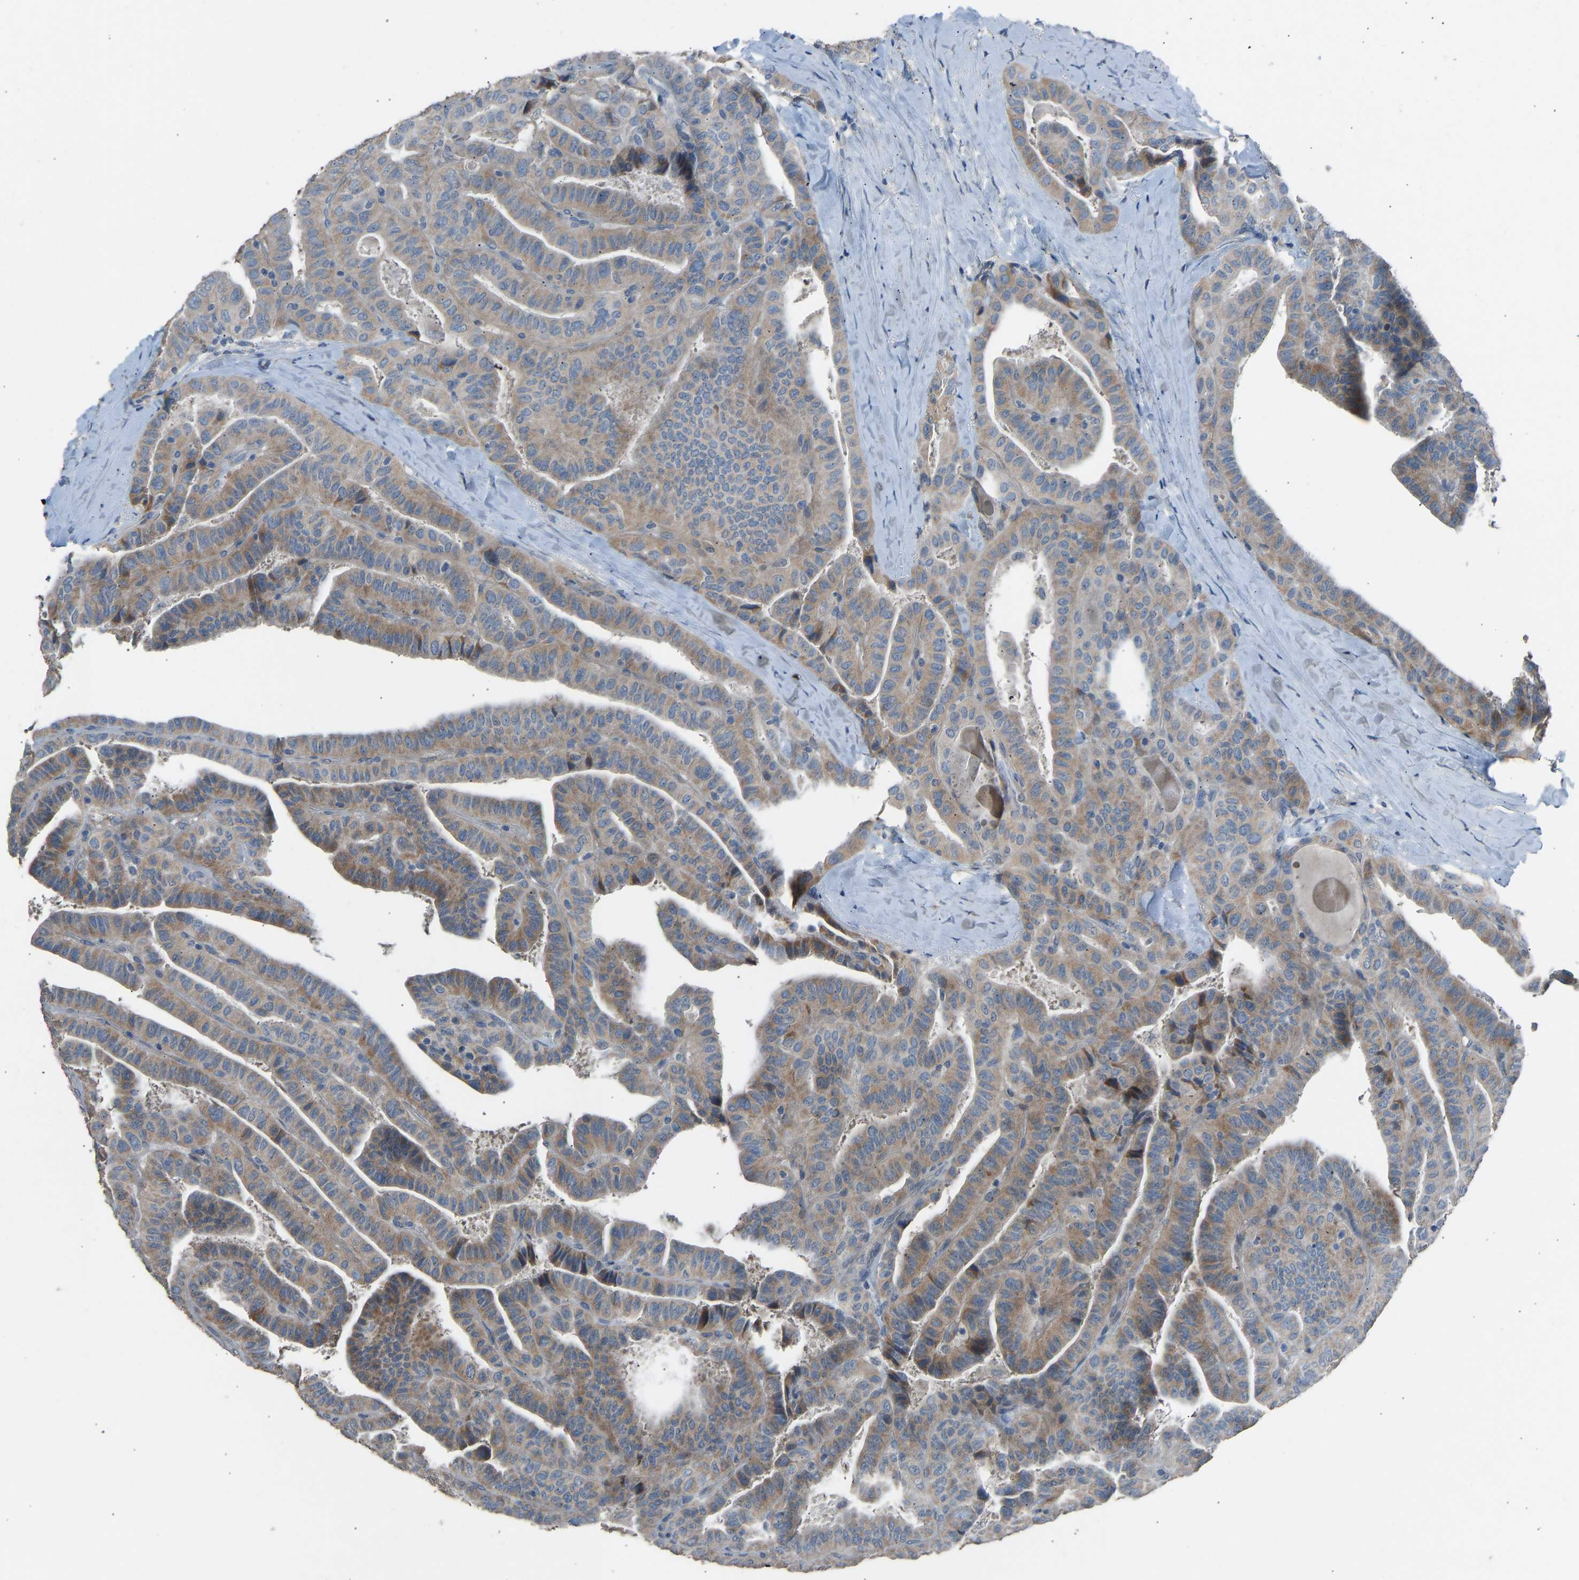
{"staining": {"intensity": "moderate", "quantity": ">75%", "location": "cytoplasmic/membranous"}, "tissue": "thyroid cancer", "cell_type": "Tumor cells", "image_type": "cancer", "snomed": [{"axis": "morphology", "description": "Papillary adenocarcinoma, NOS"}, {"axis": "topography", "description": "Thyroid gland"}], "caption": "Protein expression analysis of human thyroid cancer reveals moderate cytoplasmic/membranous staining in approximately >75% of tumor cells.", "gene": "TGFBR3", "patient": {"sex": "male", "age": 77}}